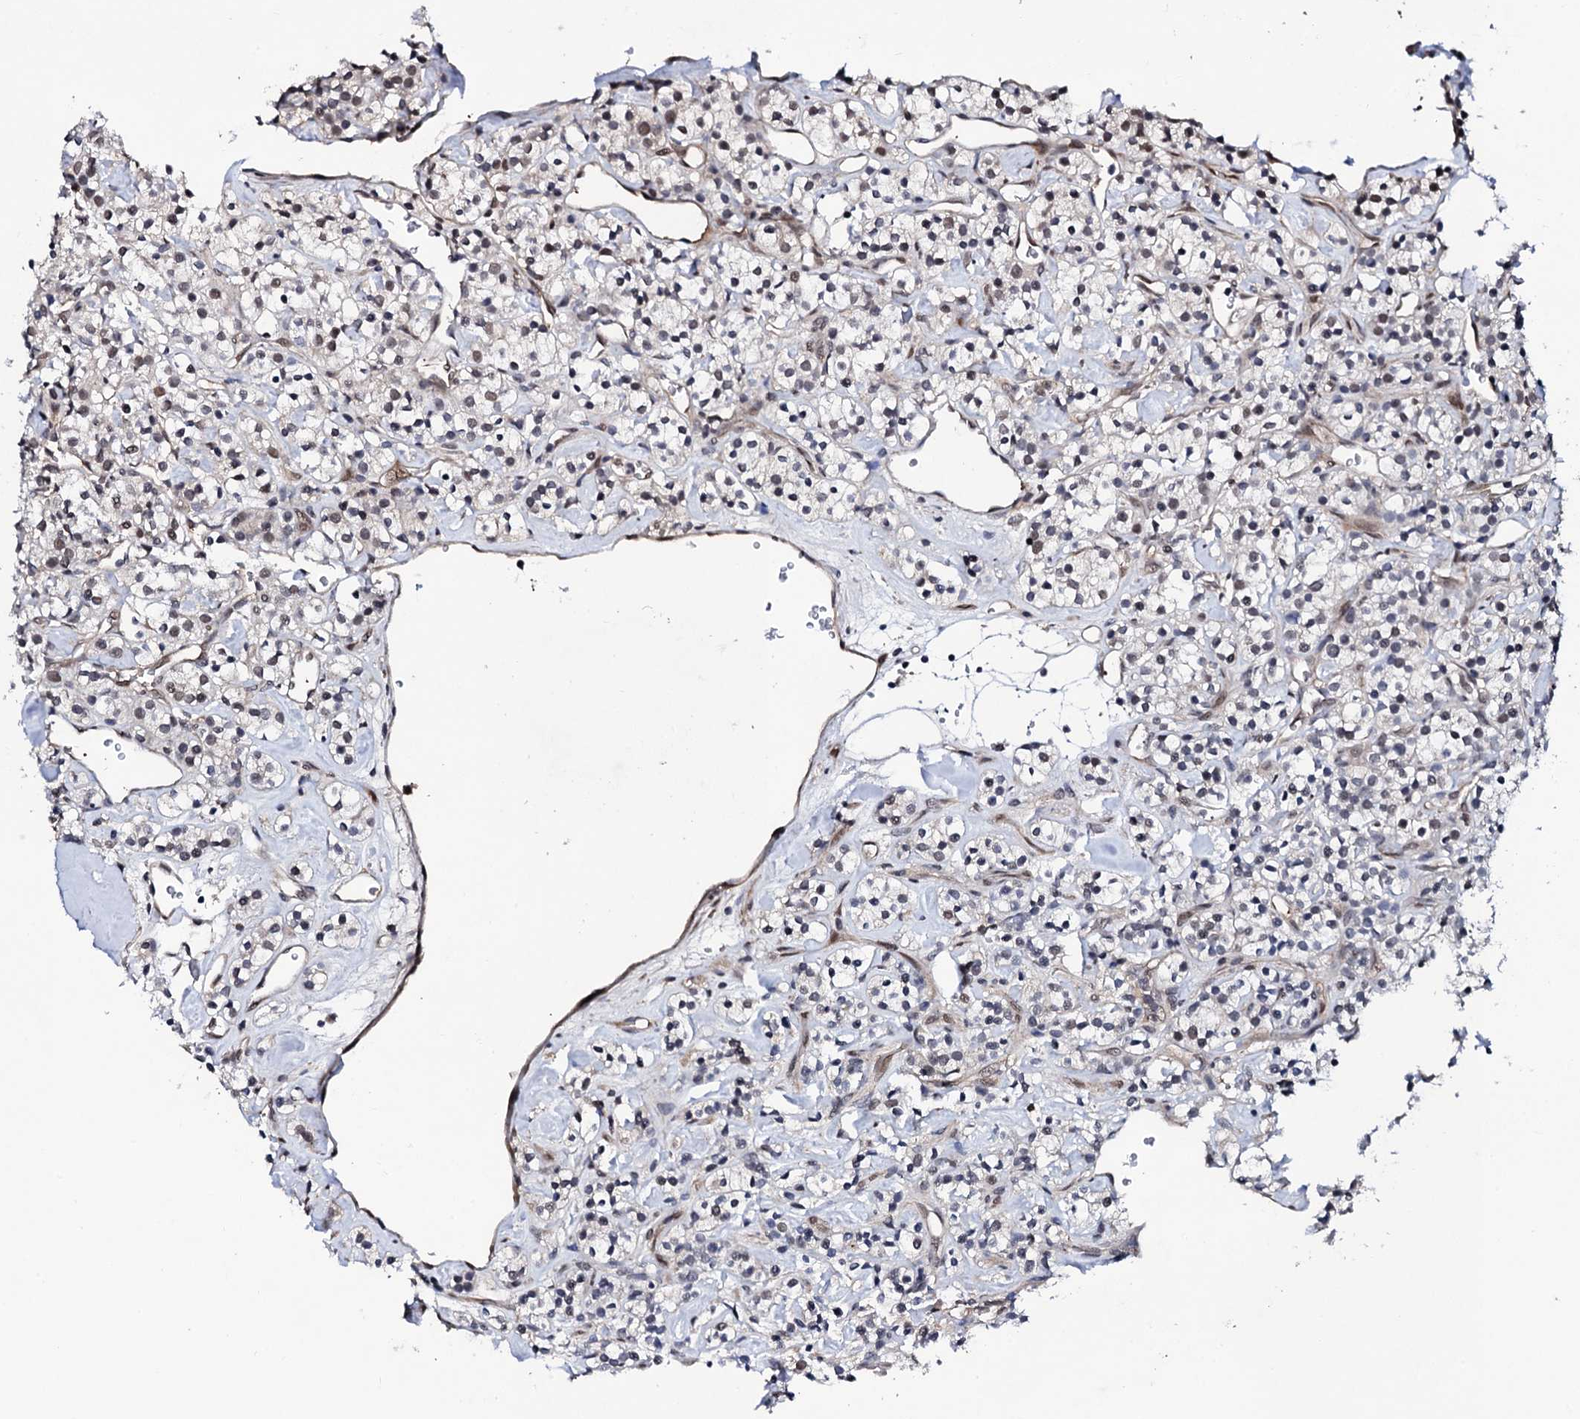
{"staining": {"intensity": "weak", "quantity": "<25%", "location": "nuclear"}, "tissue": "renal cancer", "cell_type": "Tumor cells", "image_type": "cancer", "snomed": [{"axis": "morphology", "description": "Adenocarcinoma, NOS"}, {"axis": "topography", "description": "Kidney"}], "caption": "Tumor cells show no significant protein expression in adenocarcinoma (renal).", "gene": "CSTF3", "patient": {"sex": "male", "age": 77}}